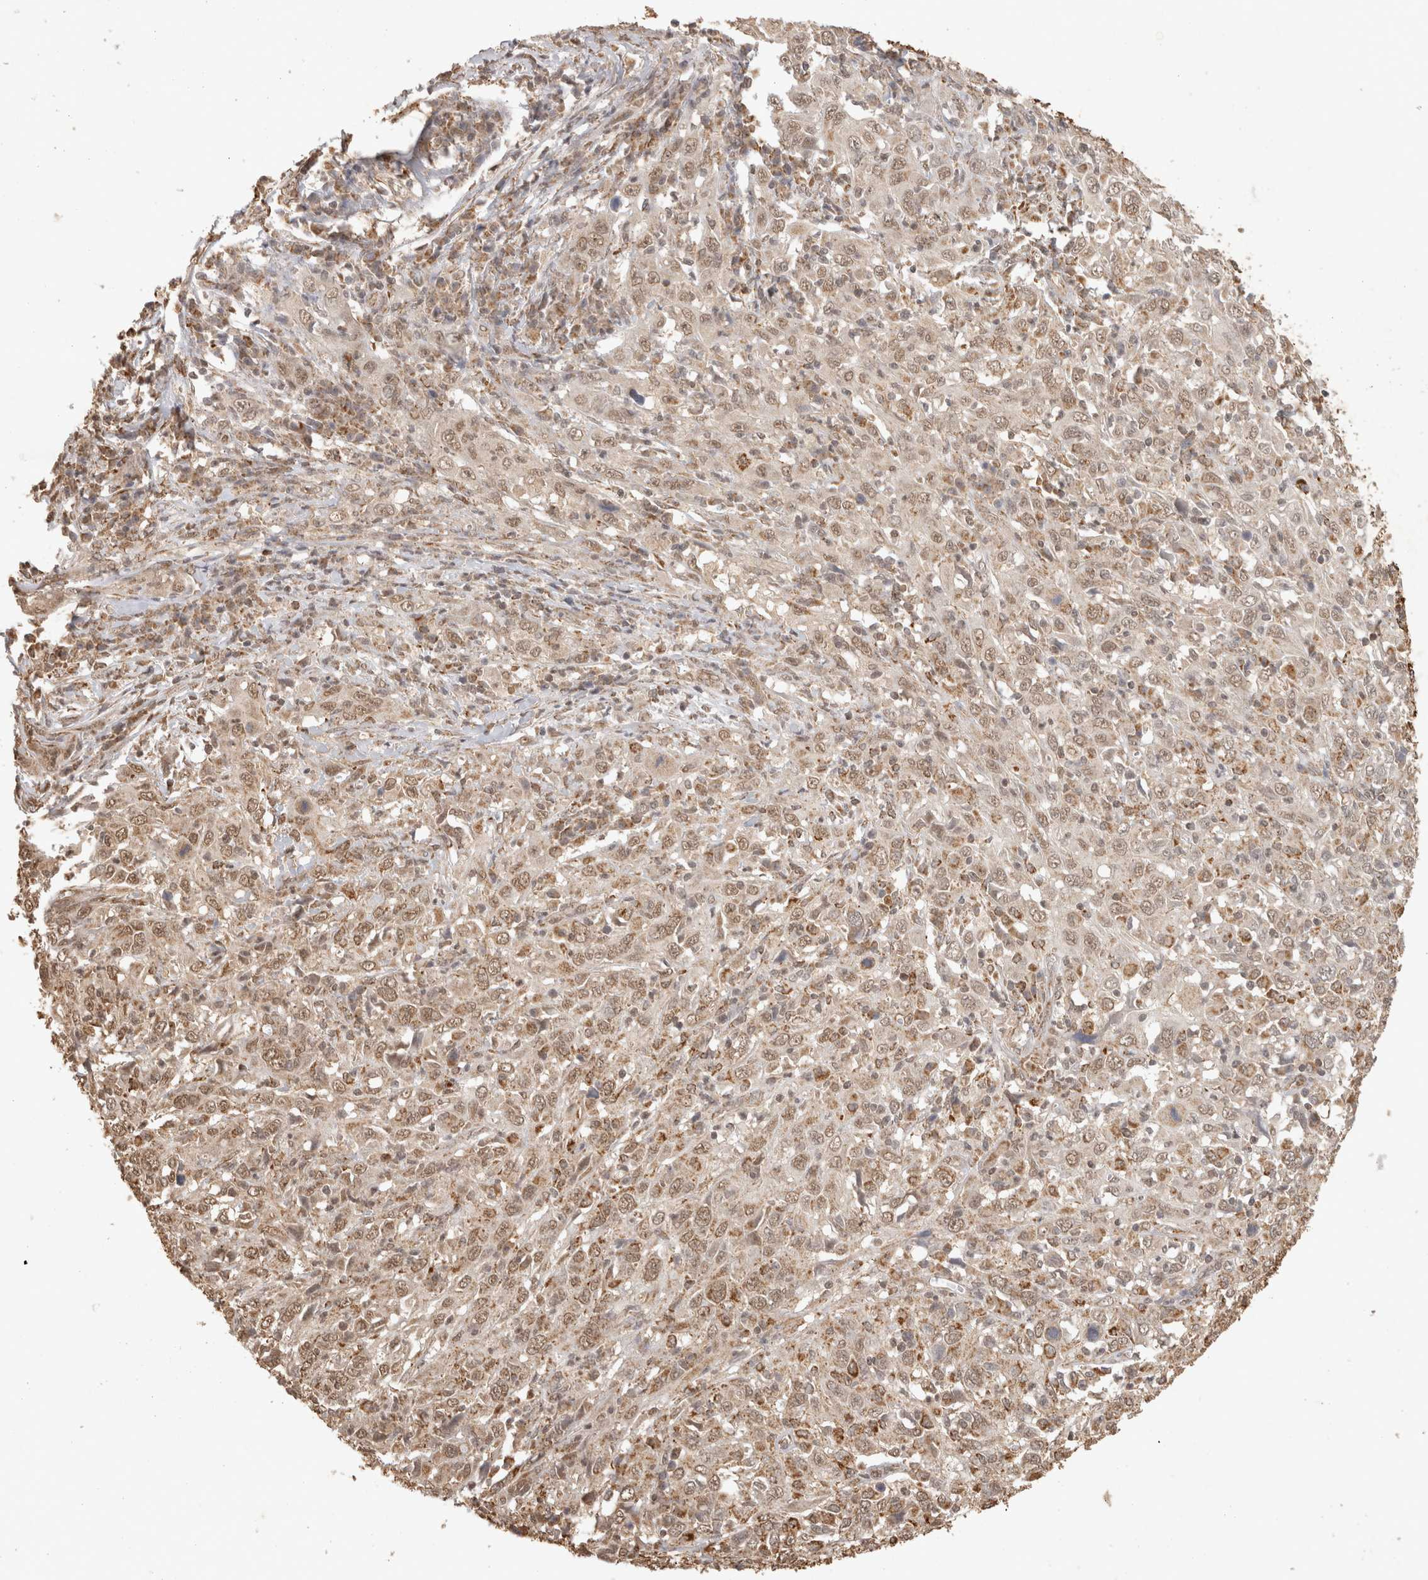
{"staining": {"intensity": "weak", "quantity": ">75%", "location": "cytoplasmic/membranous,nuclear"}, "tissue": "cervical cancer", "cell_type": "Tumor cells", "image_type": "cancer", "snomed": [{"axis": "morphology", "description": "Squamous cell carcinoma, NOS"}, {"axis": "topography", "description": "Cervix"}], "caption": "IHC of cervical cancer (squamous cell carcinoma) shows low levels of weak cytoplasmic/membranous and nuclear expression in about >75% of tumor cells.", "gene": "BNIP3L", "patient": {"sex": "female", "age": 46}}